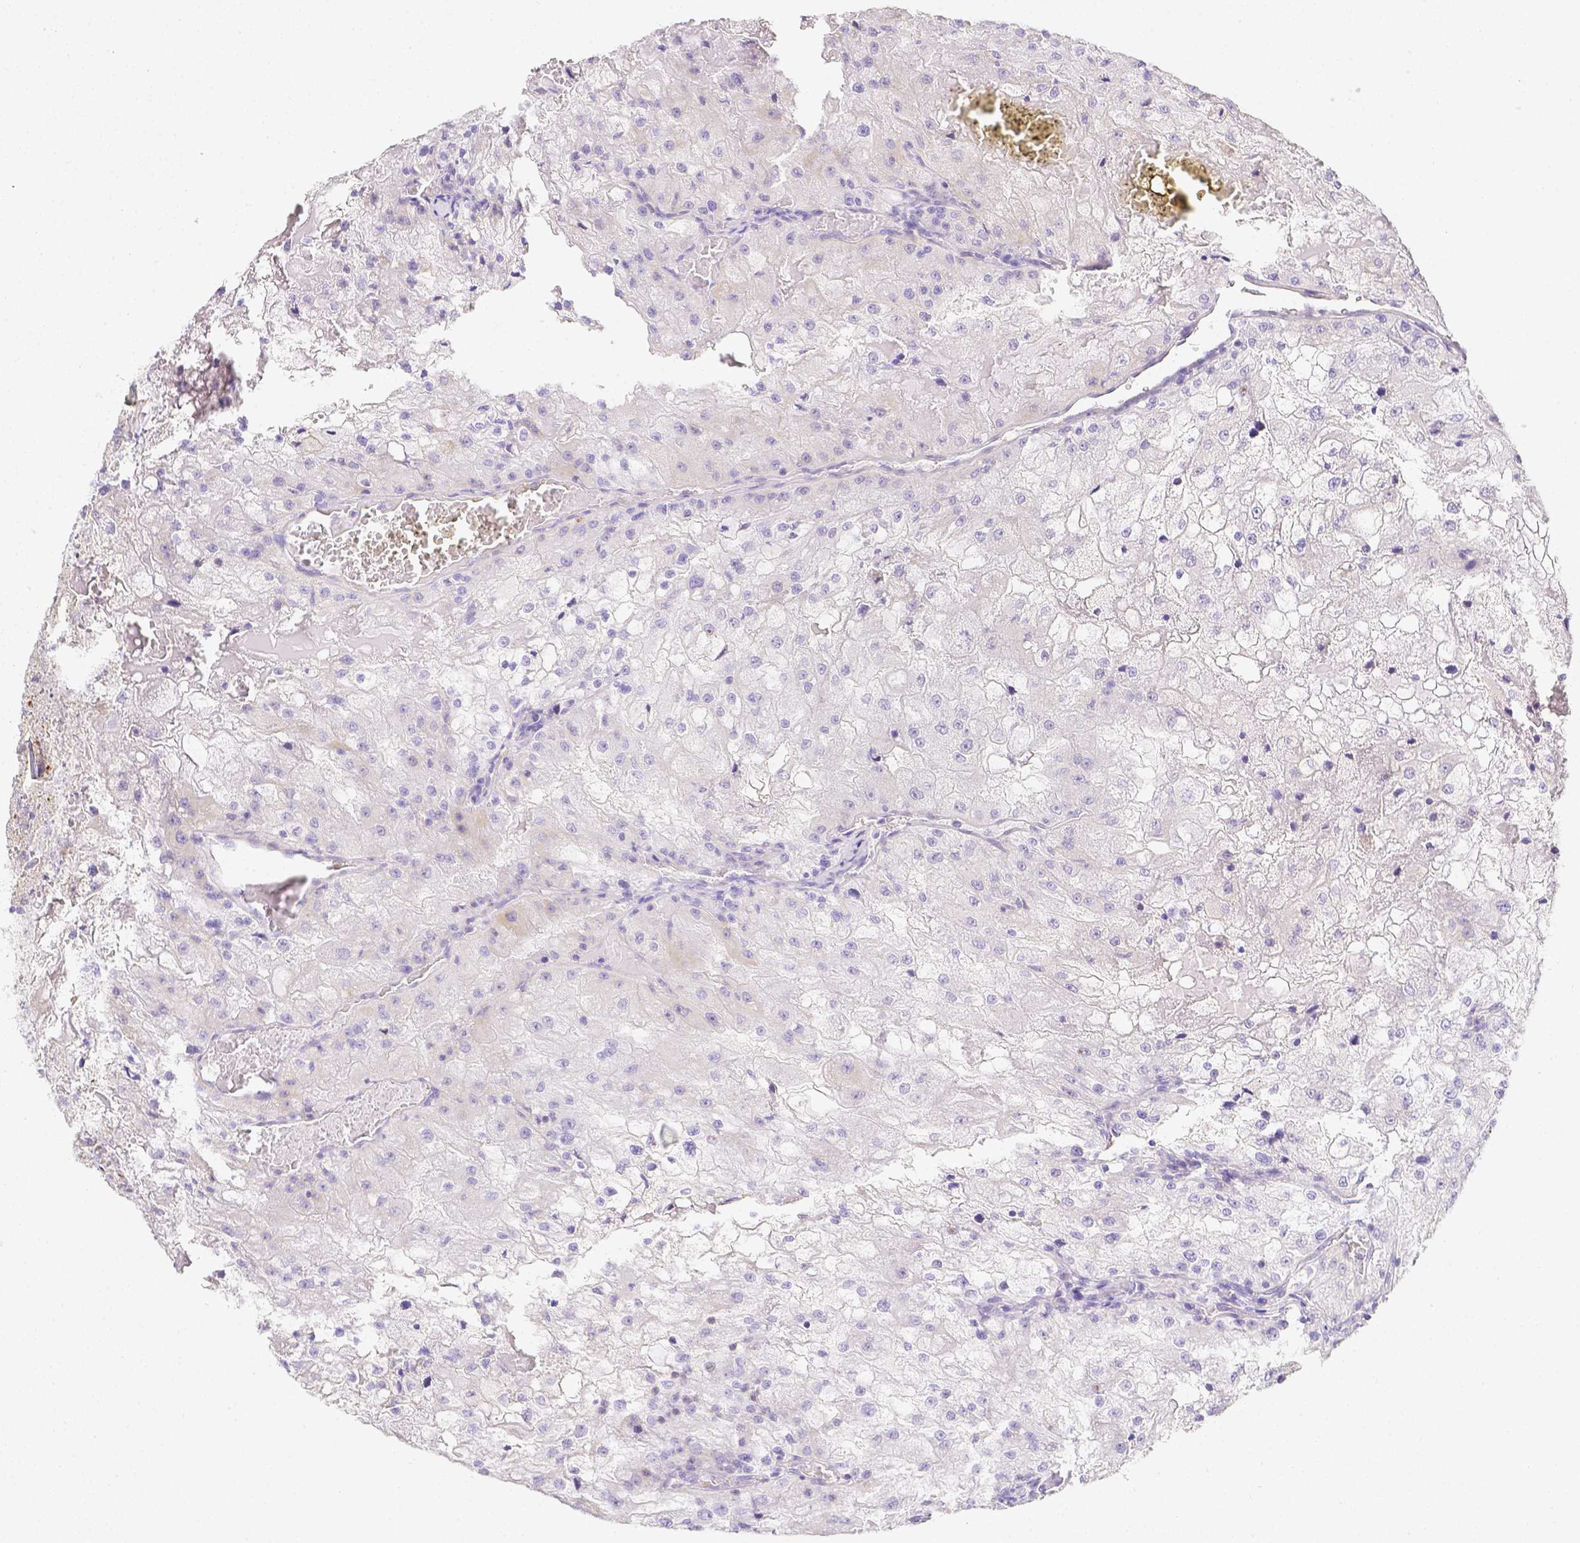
{"staining": {"intensity": "negative", "quantity": "none", "location": "none"}, "tissue": "renal cancer", "cell_type": "Tumor cells", "image_type": "cancer", "snomed": [{"axis": "morphology", "description": "Adenocarcinoma, NOS"}, {"axis": "topography", "description": "Kidney"}], "caption": "Immunohistochemistry of human renal adenocarcinoma exhibits no staining in tumor cells.", "gene": "ASAH2", "patient": {"sex": "female", "age": 74}}